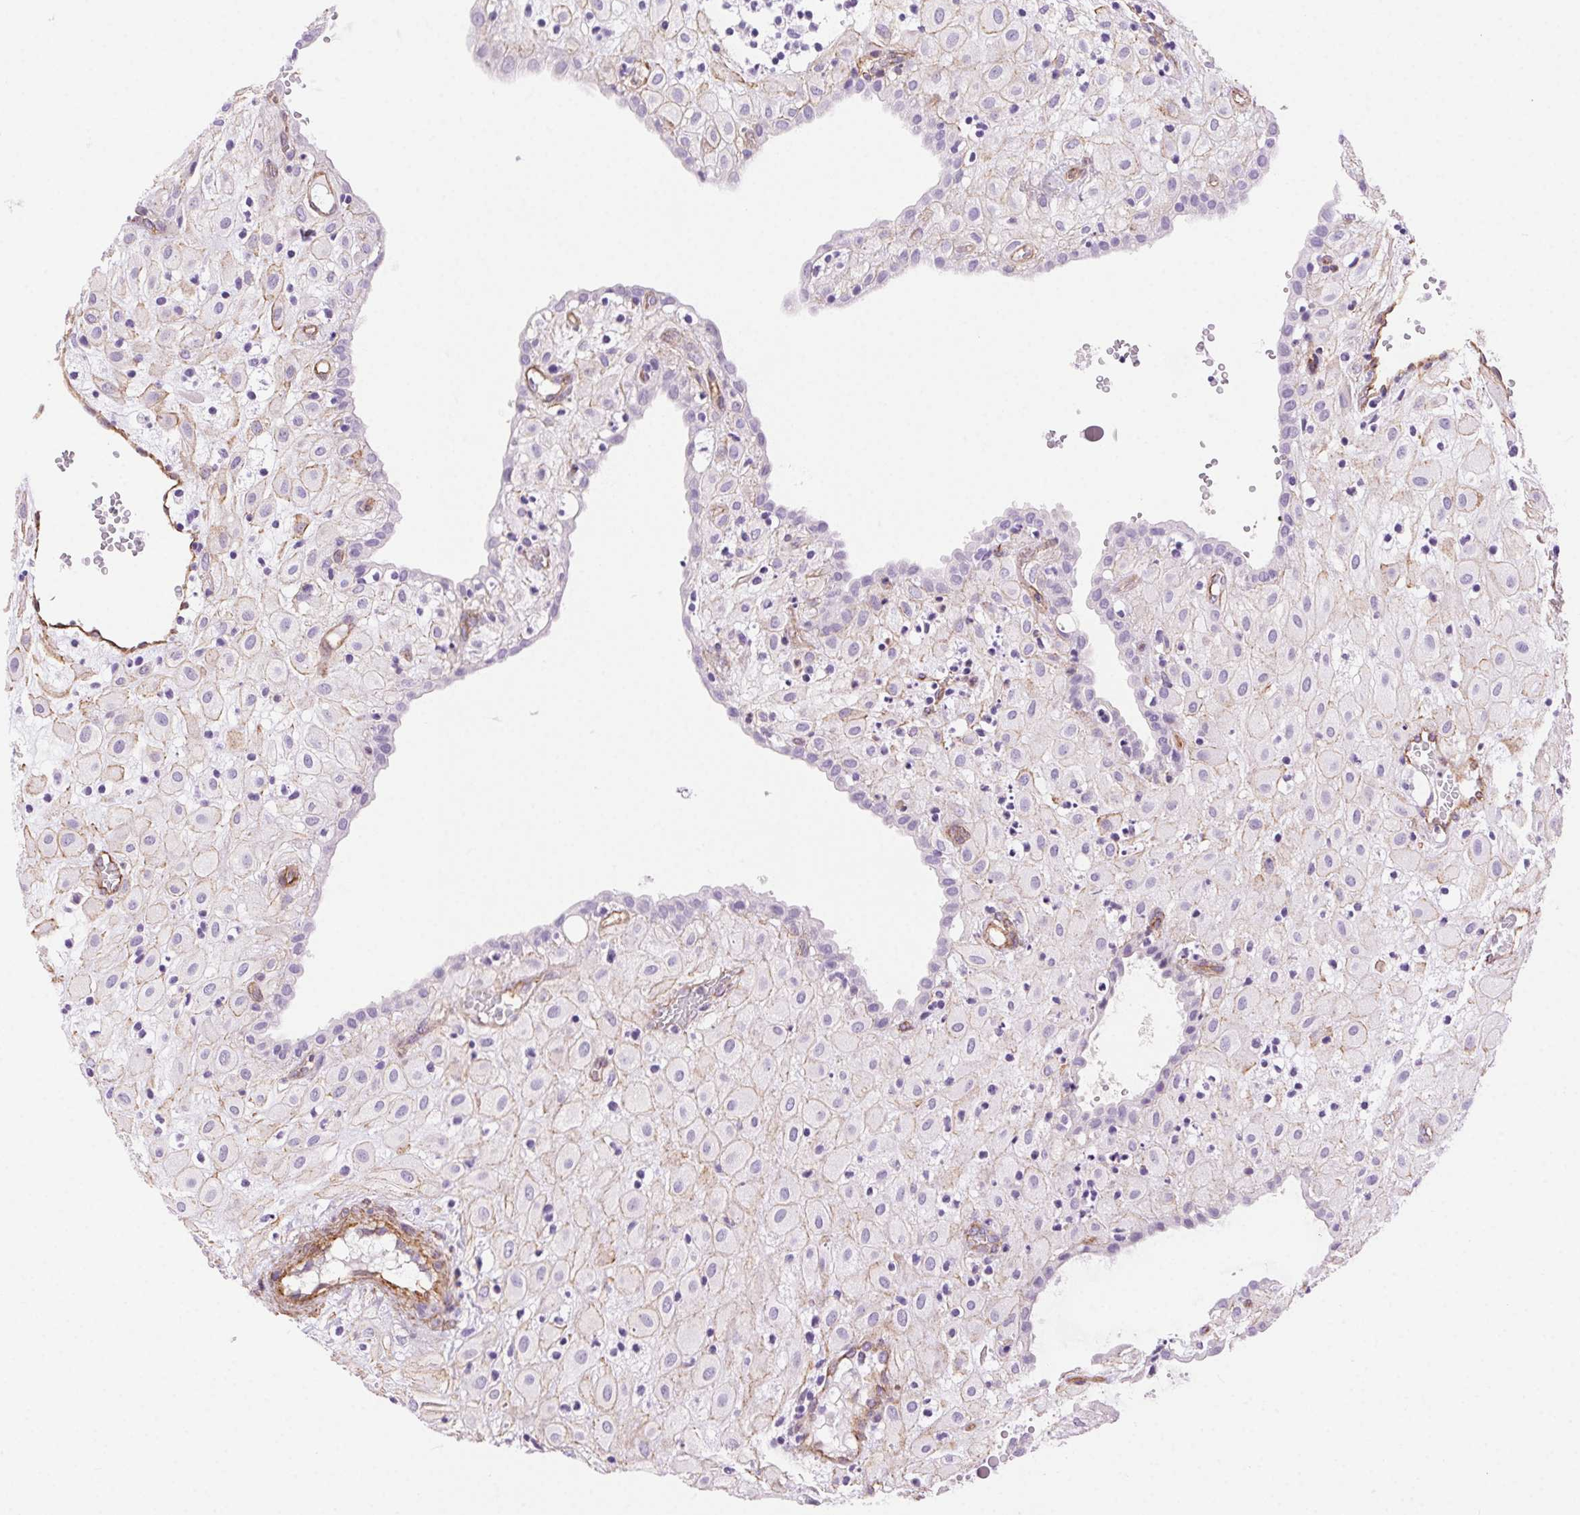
{"staining": {"intensity": "weak", "quantity": "25%-75%", "location": "cytoplasmic/membranous"}, "tissue": "placenta", "cell_type": "Decidual cells", "image_type": "normal", "snomed": [{"axis": "morphology", "description": "Normal tissue, NOS"}, {"axis": "topography", "description": "Placenta"}], "caption": "High-magnification brightfield microscopy of benign placenta stained with DAB (3,3'-diaminobenzidine) (brown) and counterstained with hematoxylin (blue). decidual cells exhibit weak cytoplasmic/membranous positivity is identified in approximately25%-75% of cells. Using DAB (brown) and hematoxylin (blue) stains, captured at high magnification using brightfield microscopy.", "gene": "SHCBP1L", "patient": {"sex": "female", "age": 24}}